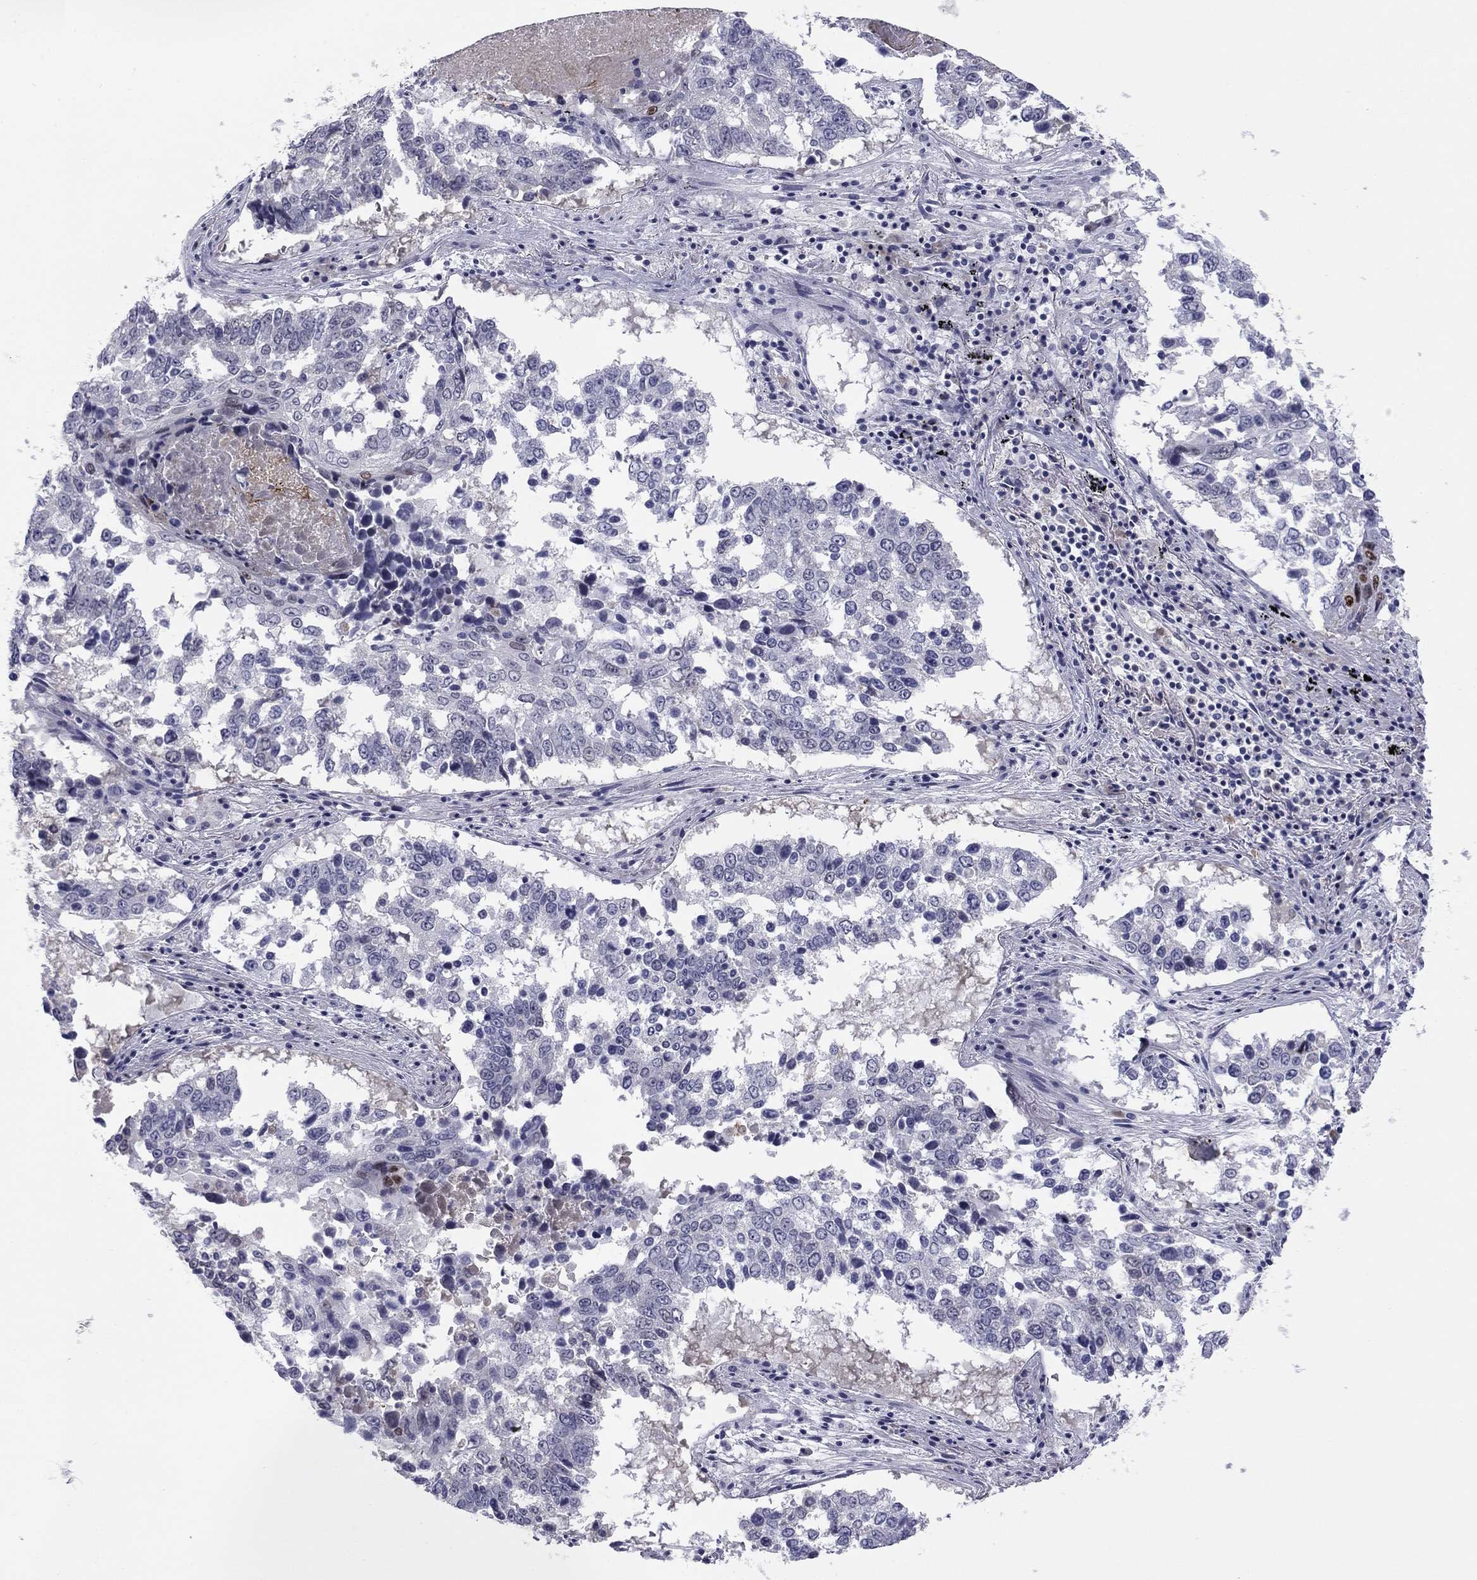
{"staining": {"intensity": "negative", "quantity": "none", "location": "none"}, "tissue": "lung cancer", "cell_type": "Tumor cells", "image_type": "cancer", "snomed": [{"axis": "morphology", "description": "Squamous cell carcinoma, NOS"}, {"axis": "topography", "description": "Lung"}], "caption": "IHC image of lung squamous cell carcinoma stained for a protein (brown), which demonstrates no positivity in tumor cells. (DAB (3,3'-diaminobenzidine) immunohistochemistry with hematoxylin counter stain).", "gene": "TFAP2B", "patient": {"sex": "male", "age": 82}}